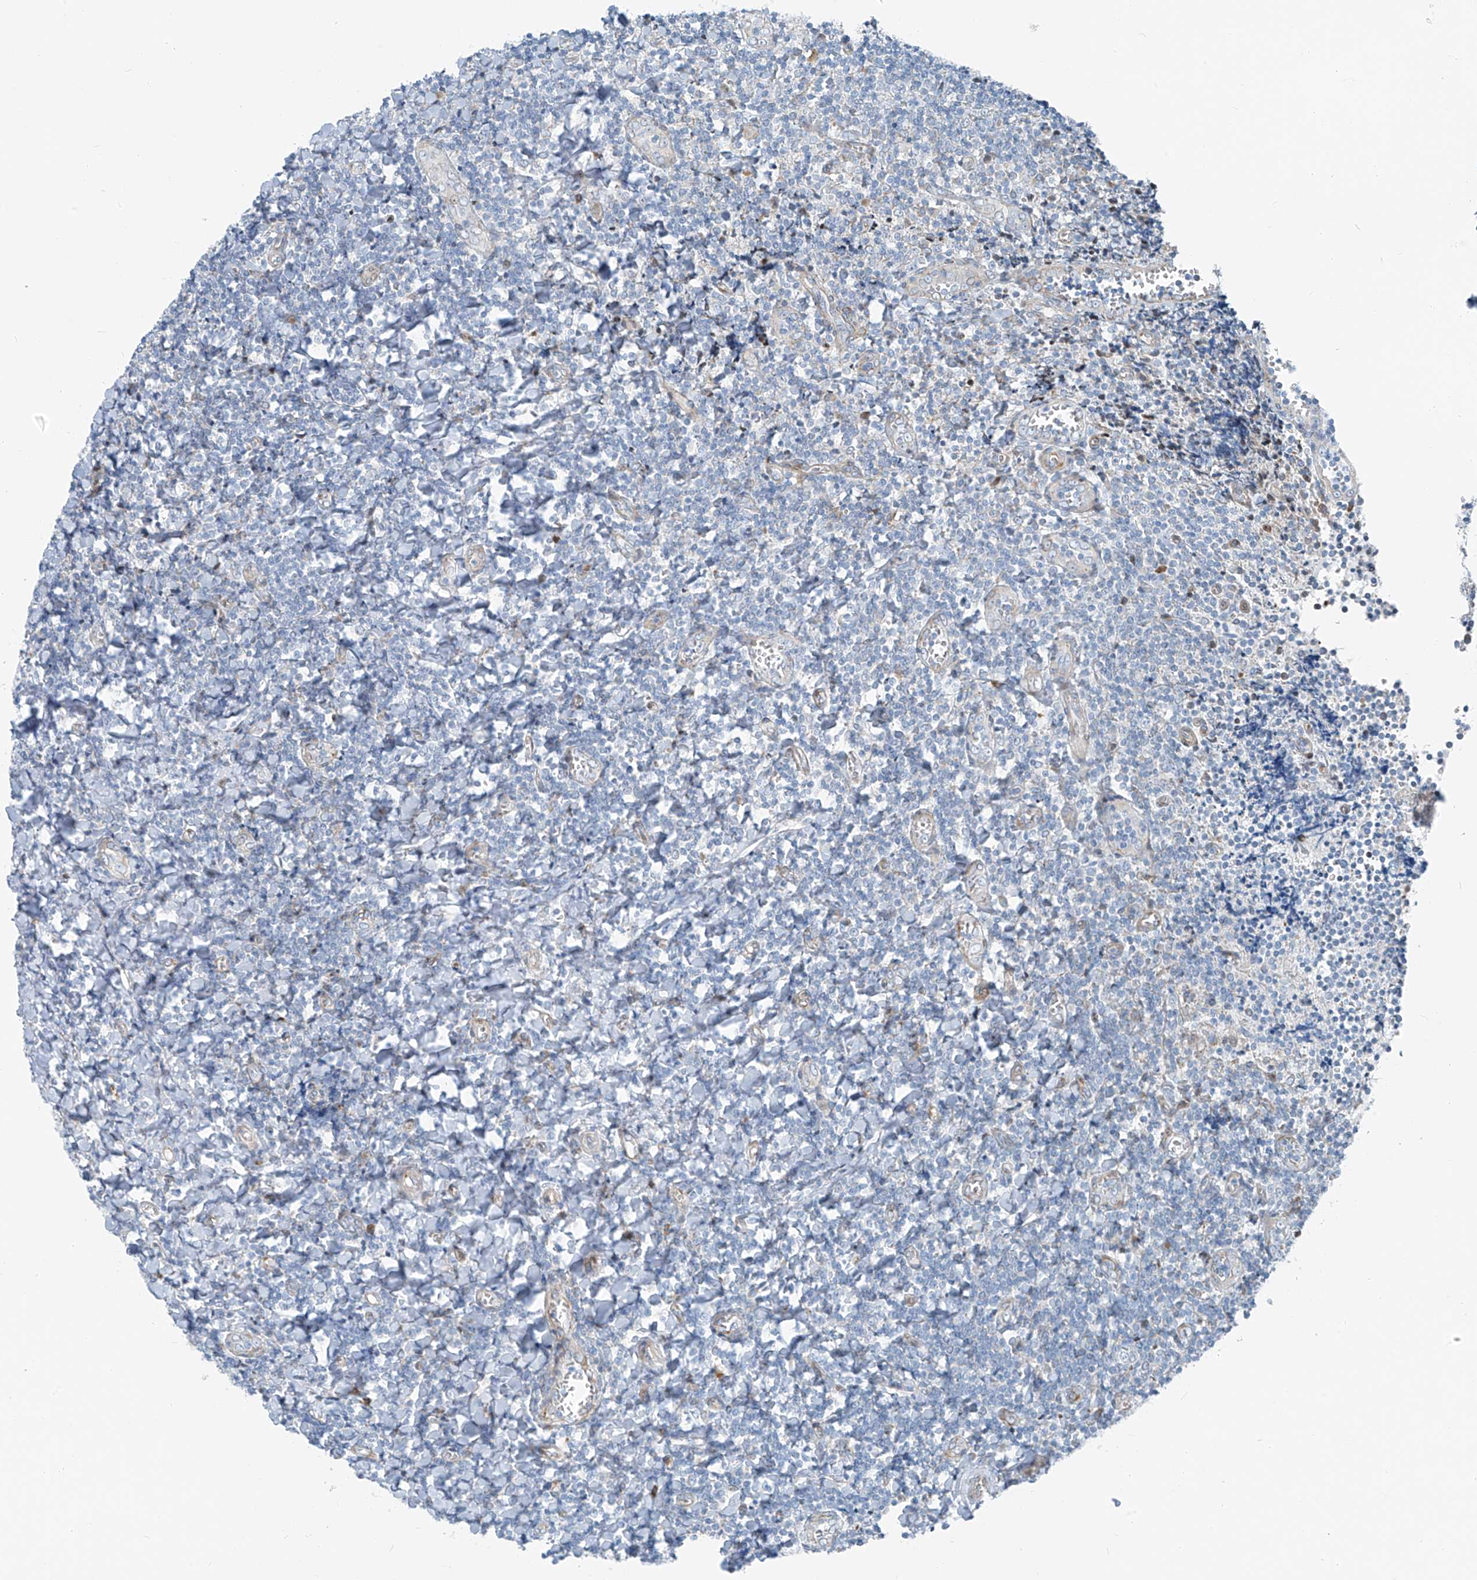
{"staining": {"intensity": "negative", "quantity": "none", "location": "none"}, "tissue": "tonsil", "cell_type": "Germinal center cells", "image_type": "normal", "snomed": [{"axis": "morphology", "description": "Normal tissue, NOS"}, {"axis": "topography", "description": "Tonsil"}], "caption": "A micrograph of tonsil stained for a protein shows no brown staining in germinal center cells. (DAB (3,3'-diaminobenzidine) IHC, high magnification).", "gene": "HIC2", "patient": {"sex": "male", "age": 27}}